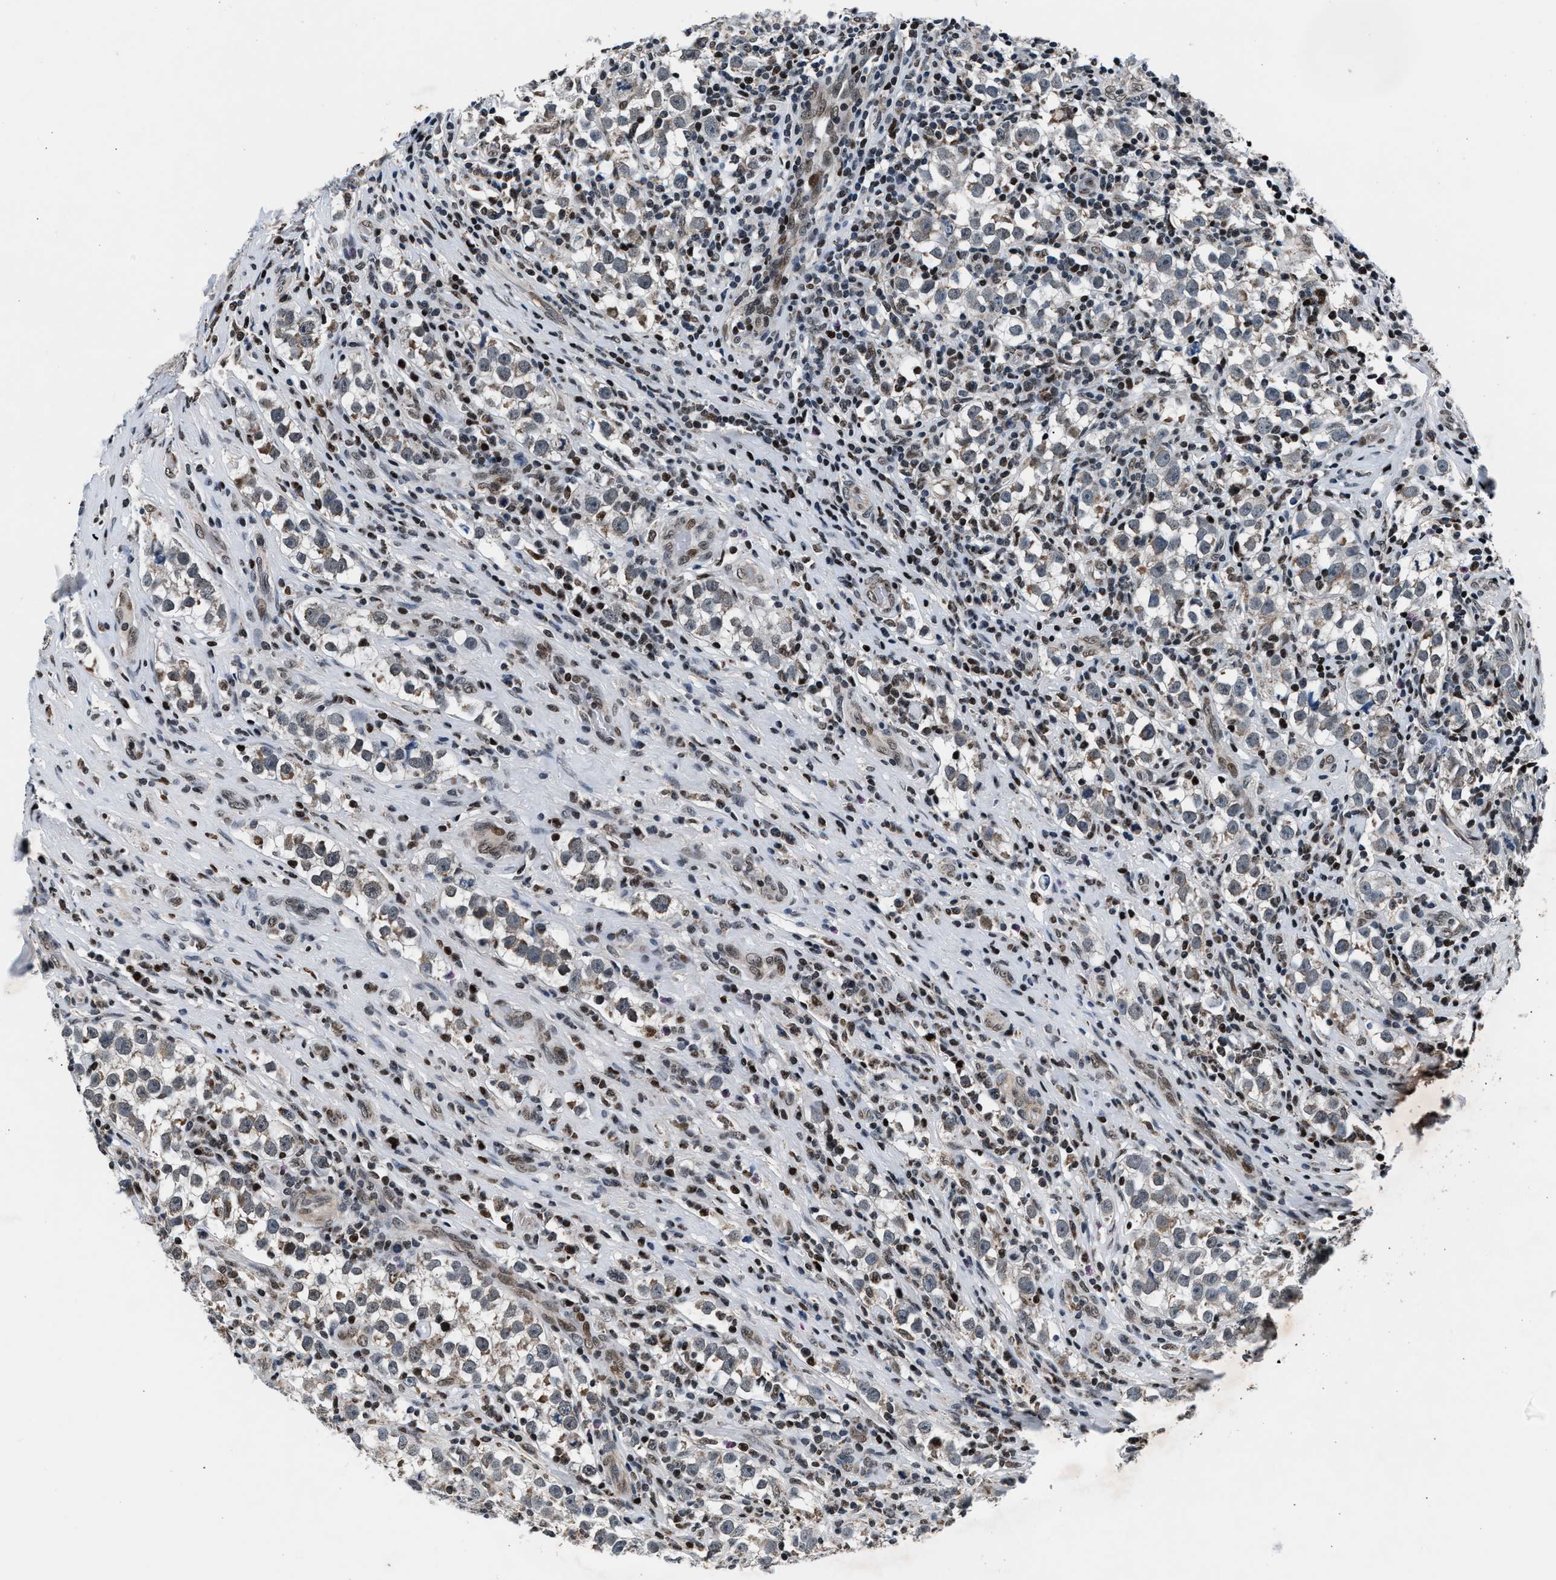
{"staining": {"intensity": "negative", "quantity": "none", "location": "none"}, "tissue": "testis cancer", "cell_type": "Tumor cells", "image_type": "cancer", "snomed": [{"axis": "morphology", "description": "Normal tissue, NOS"}, {"axis": "morphology", "description": "Seminoma, NOS"}, {"axis": "topography", "description": "Testis"}], "caption": "High magnification brightfield microscopy of seminoma (testis) stained with DAB (brown) and counterstained with hematoxylin (blue): tumor cells show no significant staining.", "gene": "PRRC2B", "patient": {"sex": "male", "age": 43}}